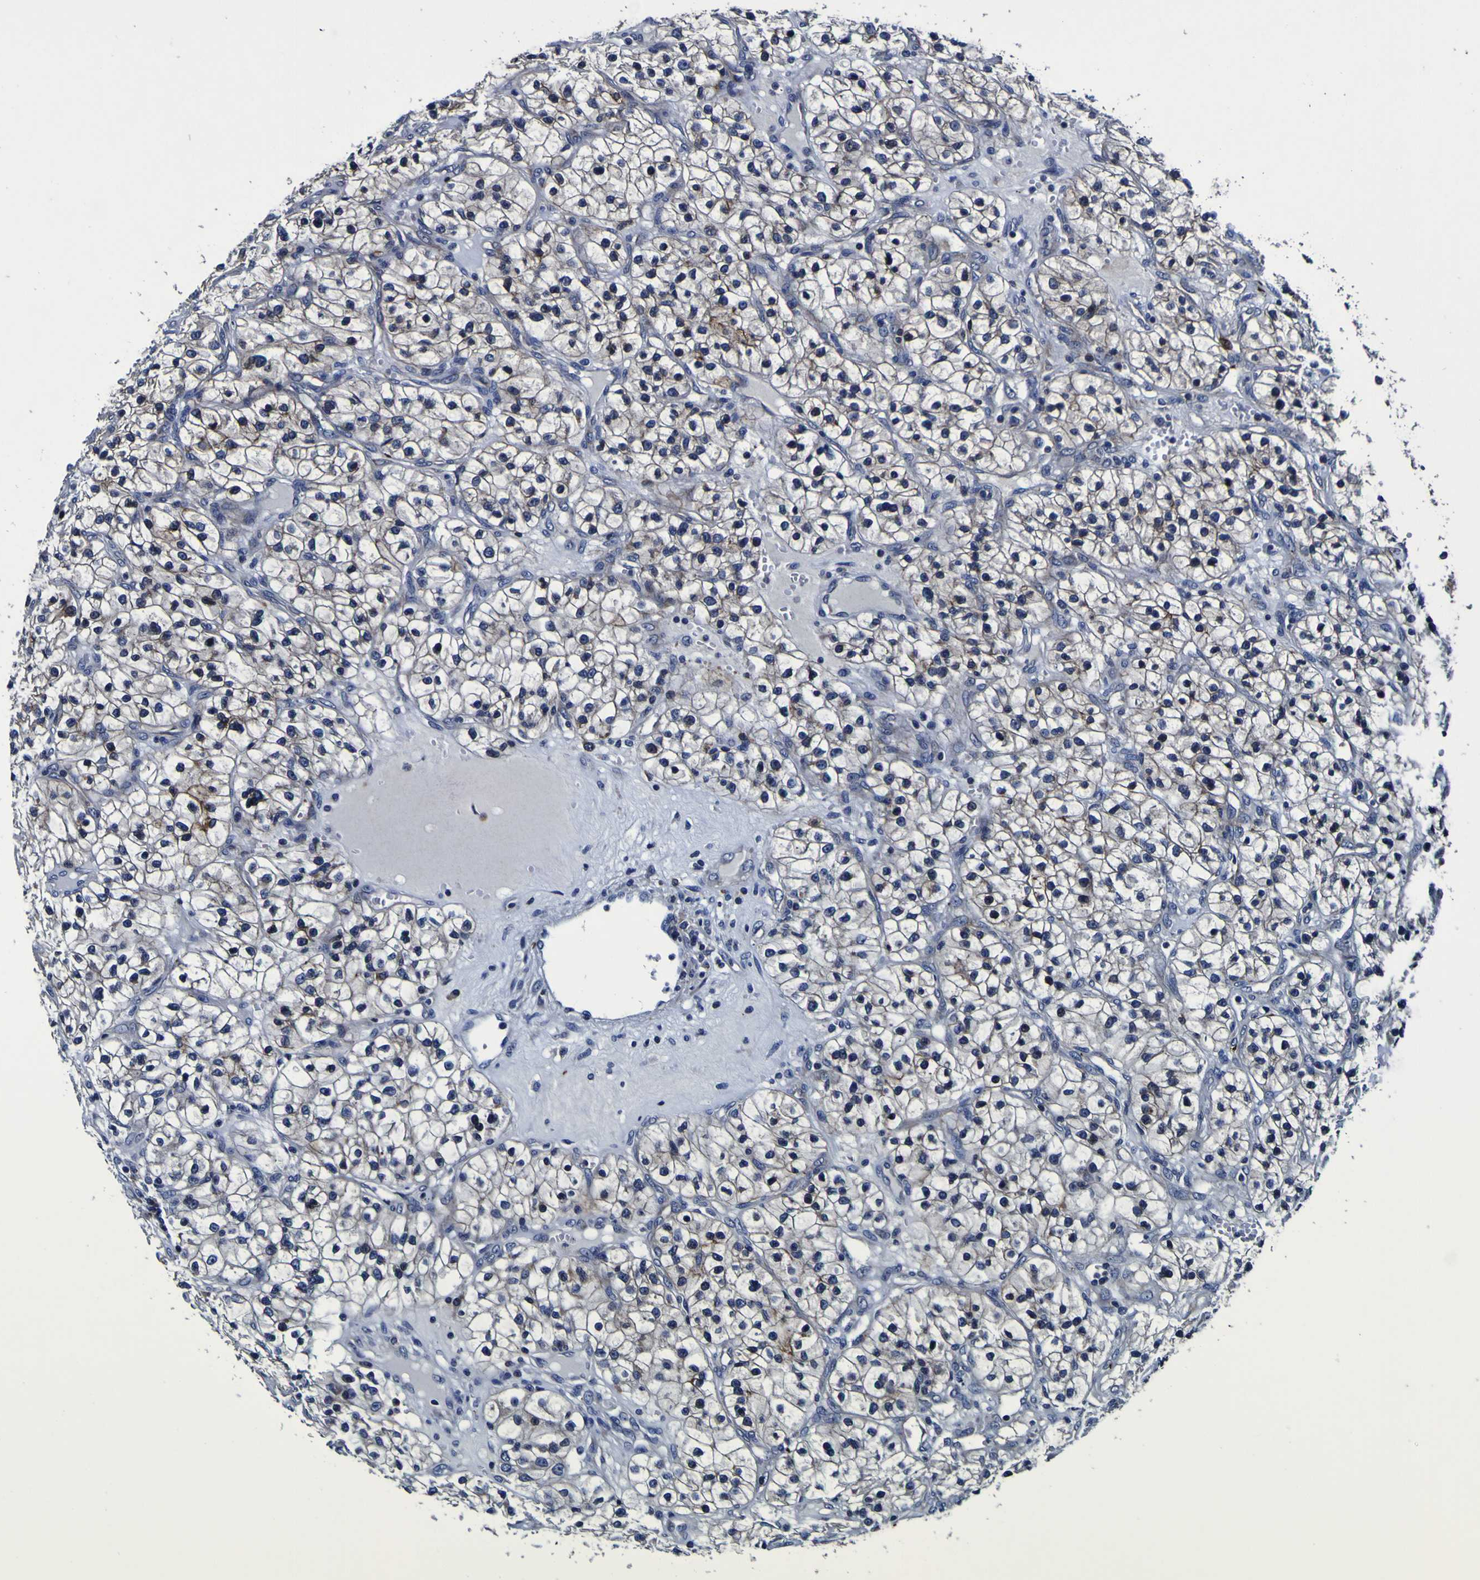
{"staining": {"intensity": "weak", "quantity": "25%-75%", "location": "cytoplasmic/membranous"}, "tissue": "renal cancer", "cell_type": "Tumor cells", "image_type": "cancer", "snomed": [{"axis": "morphology", "description": "Adenocarcinoma, NOS"}, {"axis": "topography", "description": "Kidney"}], "caption": "IHC (DAB) staining of adenocarcinoma (renal) shows weak cytoplasmic/membranous protein staining in about 25%-75% of tumor cells.", "gene": "SORCS1", "patient": {"sex": "female", "age": 57}}